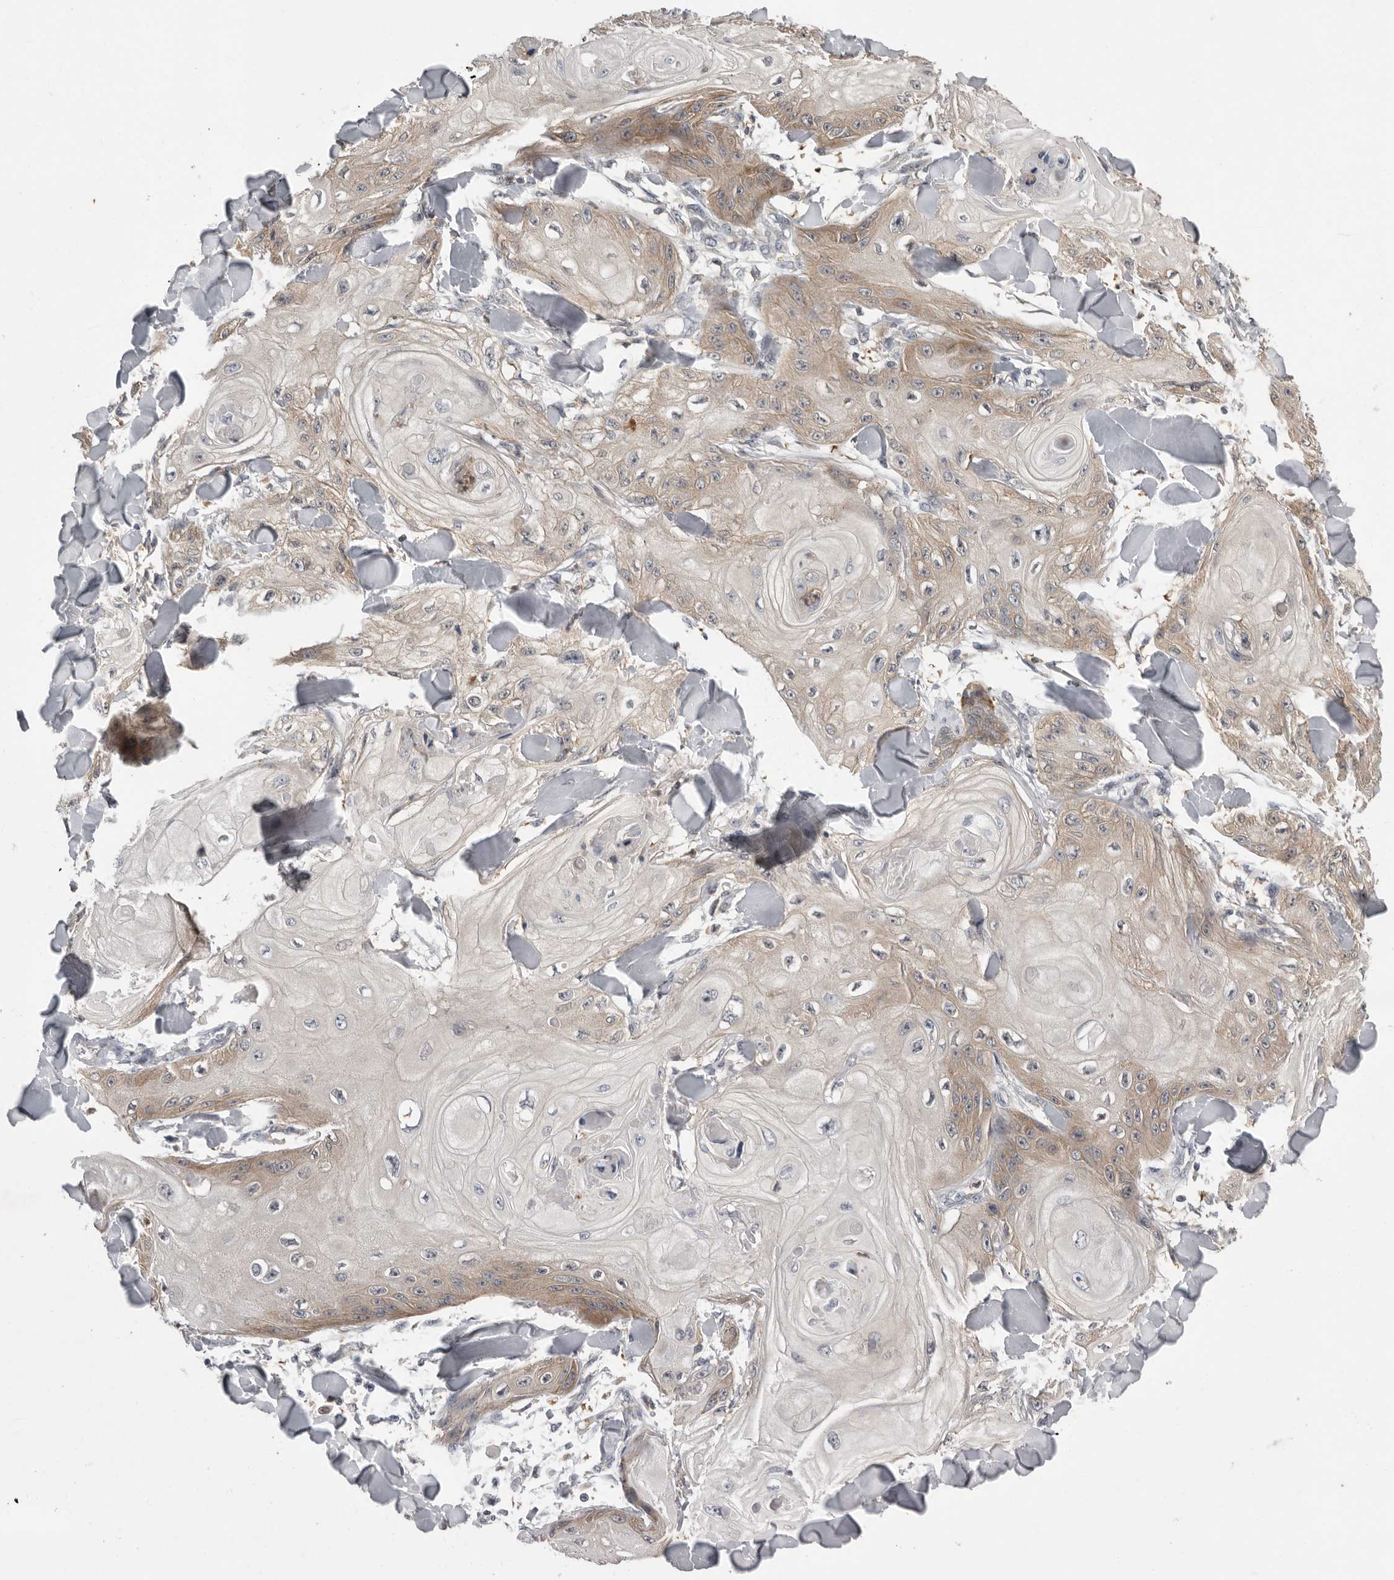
{"staining": {"intensity": "weak", "quantity": "25%-75%", "location": "cytoplasmic/membranous"}, "tissue": "skin cancer", "cell_type": "Tumor cells", "image_type": "cancer", "snomed": [{"axis": "morphology", "description": "Squamous cell carcinoma, NOS"}, {"axis": "topography", "description": "Skin"}], "caption": "DAB (3,3'-diaminobenzidine) immunohistochemical staining of skin cancer displays weak cytoplasmic/membranous protein staining in approximately 25%-75% of tumor cells.", "gene": "RALGPS2", "patient": {"sex": "male", "age": 74}}